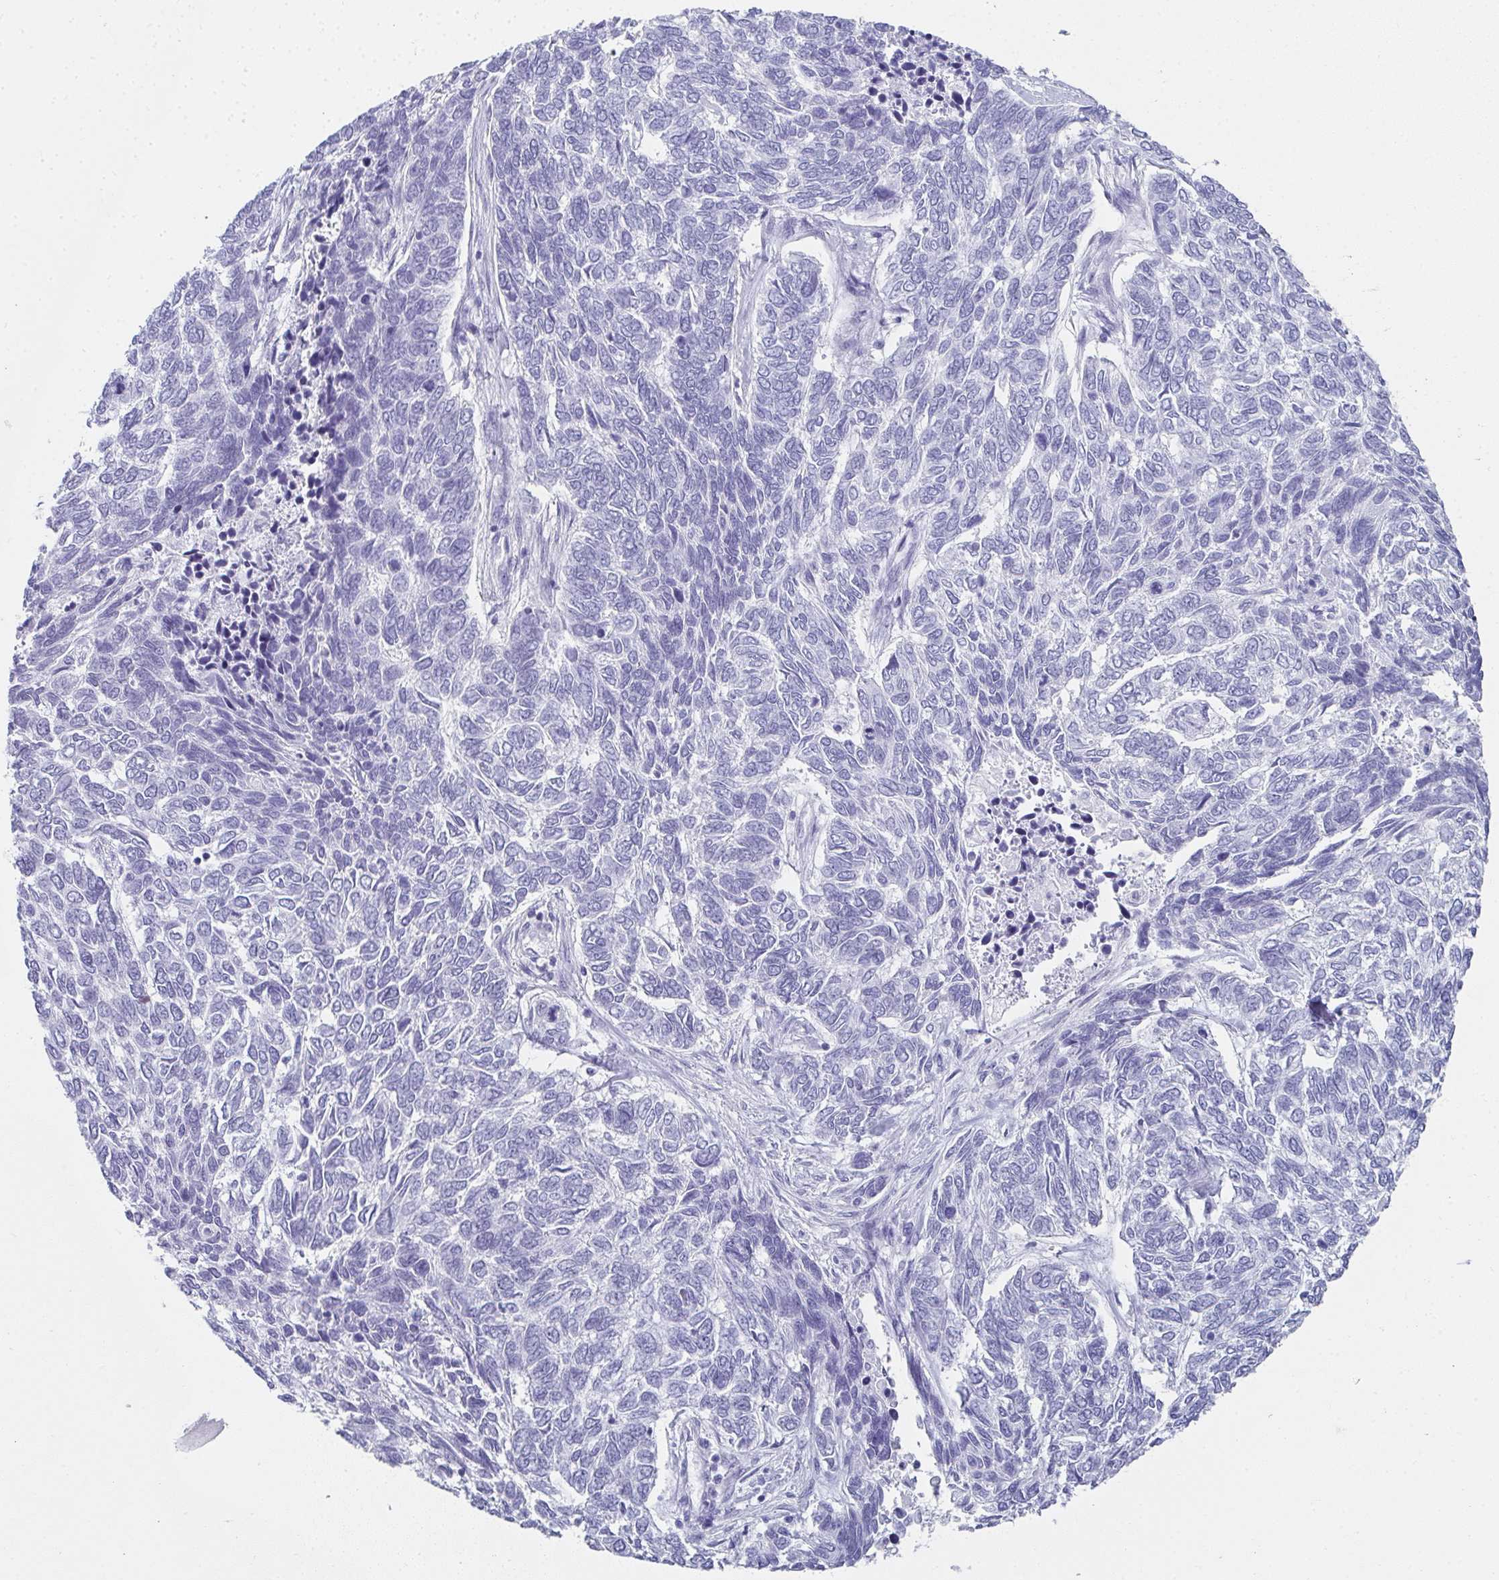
{"staining": {"intensity": "negative", "quantity": "none", "location": "none"}, "tissue": "skin cancer", "cell_type": "Tumor cells", "image_type": "cancer", "snomed": [{"axis": "morphology", "description": "Basal cell carcinoma"}, {"axis": "topography", "description": "Skin"}], "caption": "IHC photomicrograph of basal cell carcinoma (skin) stained for a protein (brown), which demonstrates no positivity in tumor cells. Brightfield microscopy of immunohistochemistry stained with DAB (3,3'-diaminobenzidine) (brown) and hematoxylin (blue), captured at high magnification.", "gene": "SYCP1", "patient": {"sex": "female", "age": 65}}